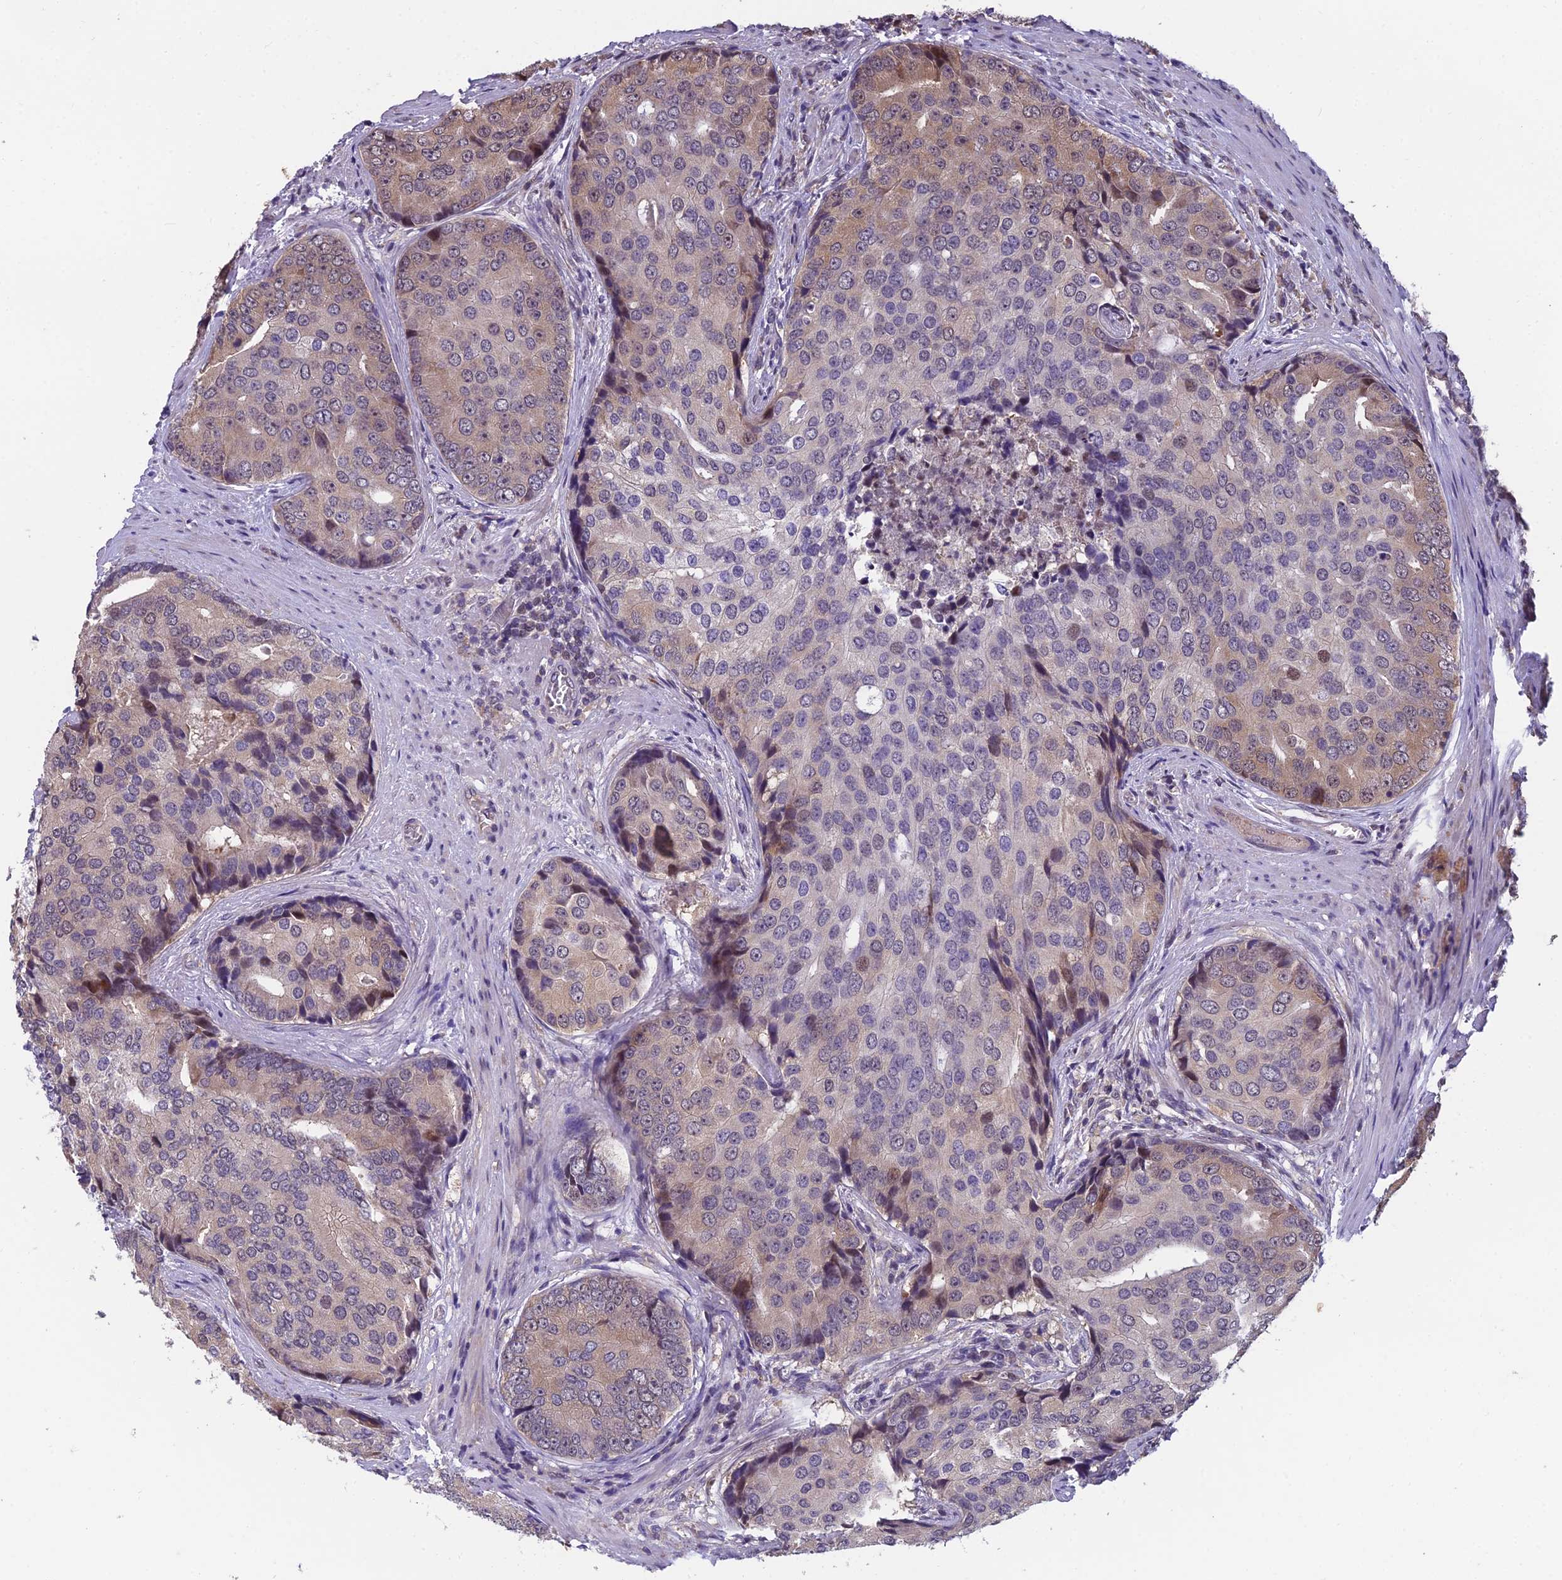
{"staining": {"intensity": "moderate", "quantity": "25%-75%", "location": "cytoplasmic/membranous"}, "tissue": "prostate cancer", "cell_type": "Tumor cells", "image_type": "cancer", "snomed": [{"axis": "morphology", "description": "Adenocarcinoma, High grade"}, {"axis": "topography", "description": "Prostate"}], "caption": "Immunohistochemistry (IHC) (DAB) staining of prostate cancer (adenocarcinoma (high-grade)) exhibits moderate cytoplasmic/membranous protein expression in about 25%-75% of tumor cells. (brown staining indicates protein expression, while blue staining denotes nuclei).", "gene": "GRWD1", "patient": {"sex": "male", "age": 62}}